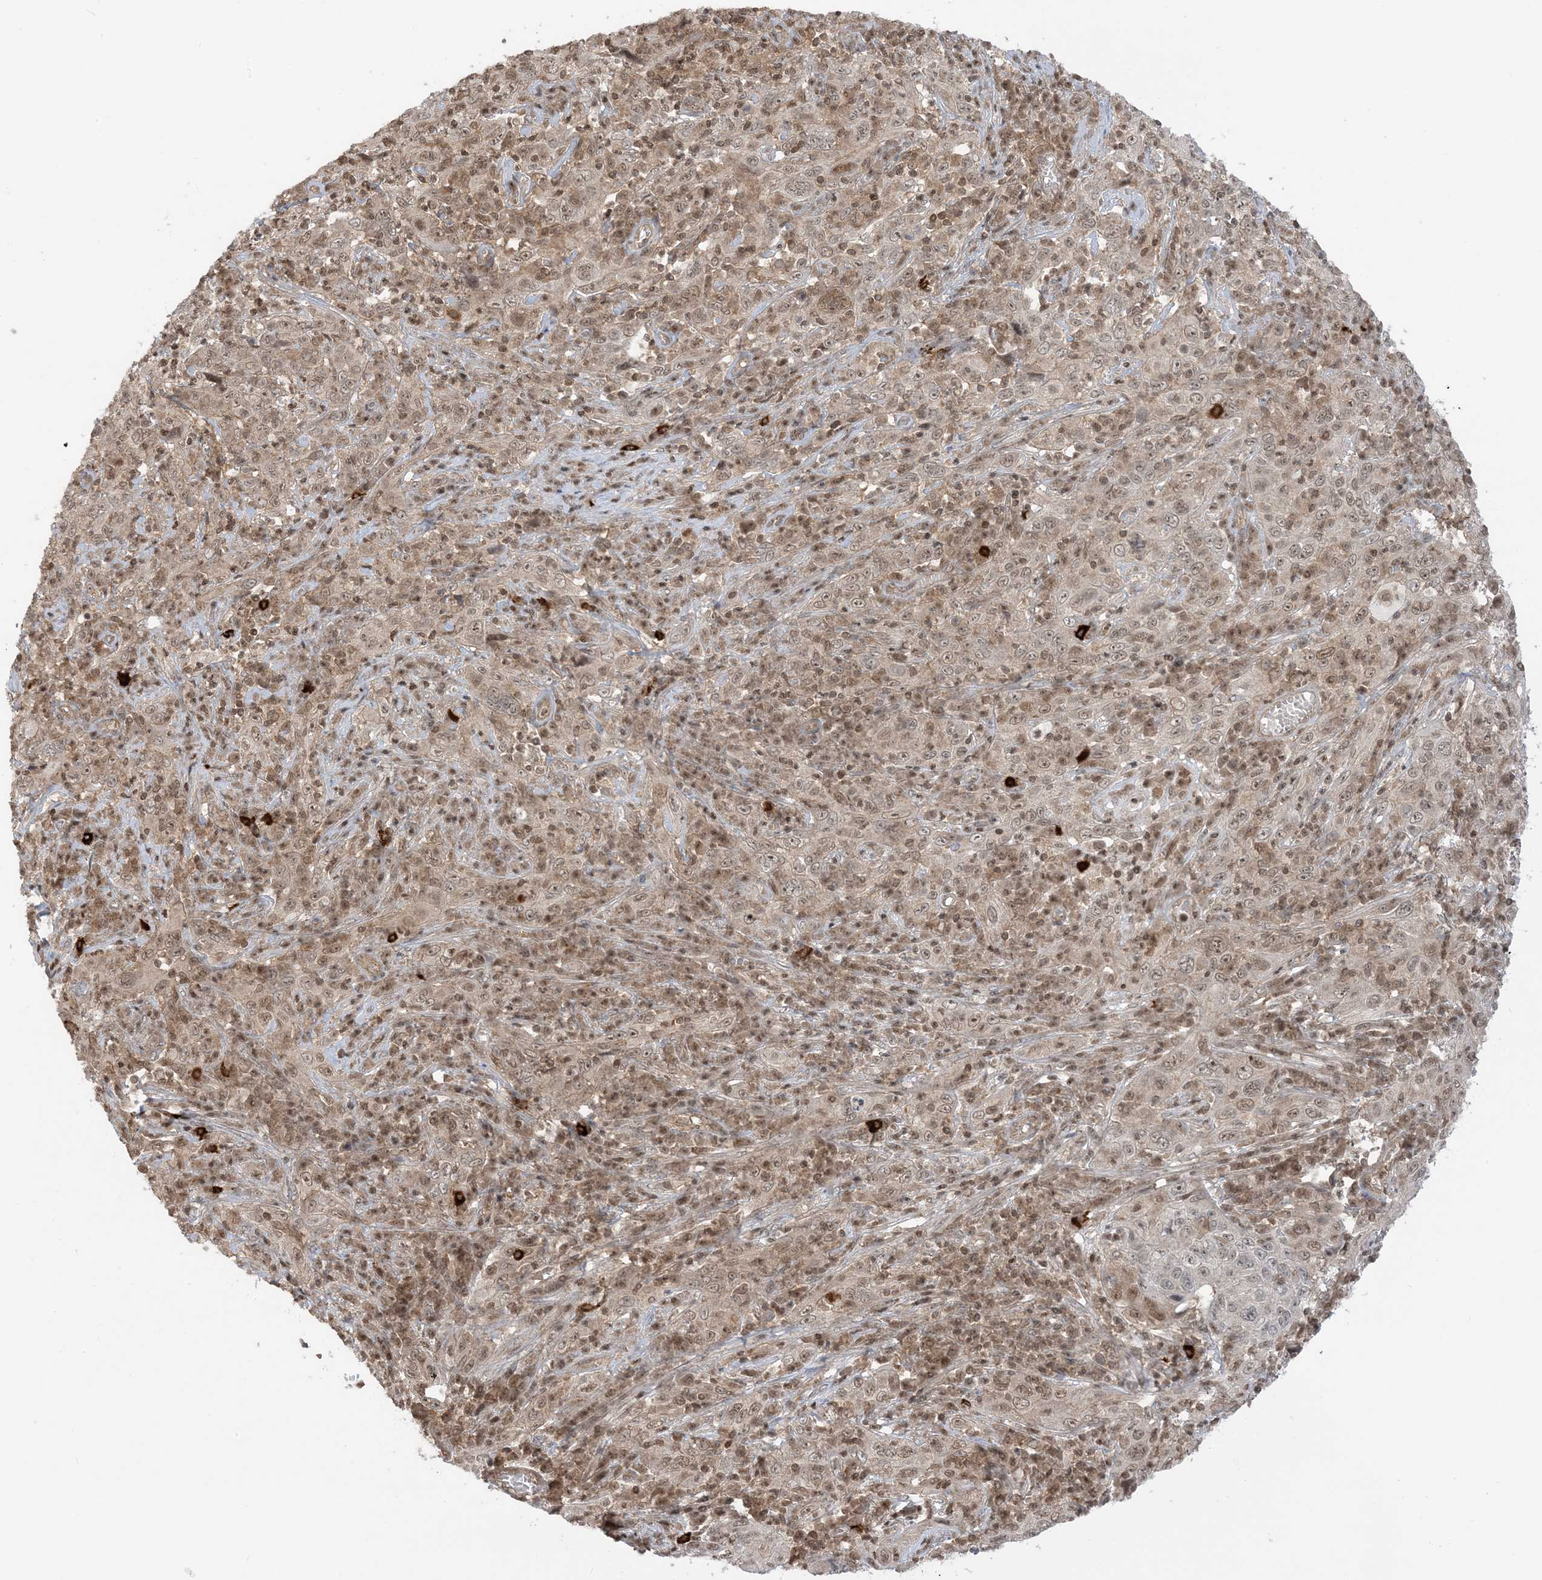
{"staining": {"intensity": "moderate", "quantity": ">75%", "location": "nuclear"}, "tissue": "cervical cancer", "cell_type": "Tumor cells", "image_type": "cancer", "snomed": [{"axis": "morphology", "description": "Squamous cell carcinoma, NOS"}, {"axis": "topography", "description": "Cervix"}], "caption": "An image of human squamous cell carcinoma (cervical) stained for a protein displays moderate nuclear brown staining in tumor cells.", "gene": "PPP1R7", "patient": {"sex": "female", "age": 46}}